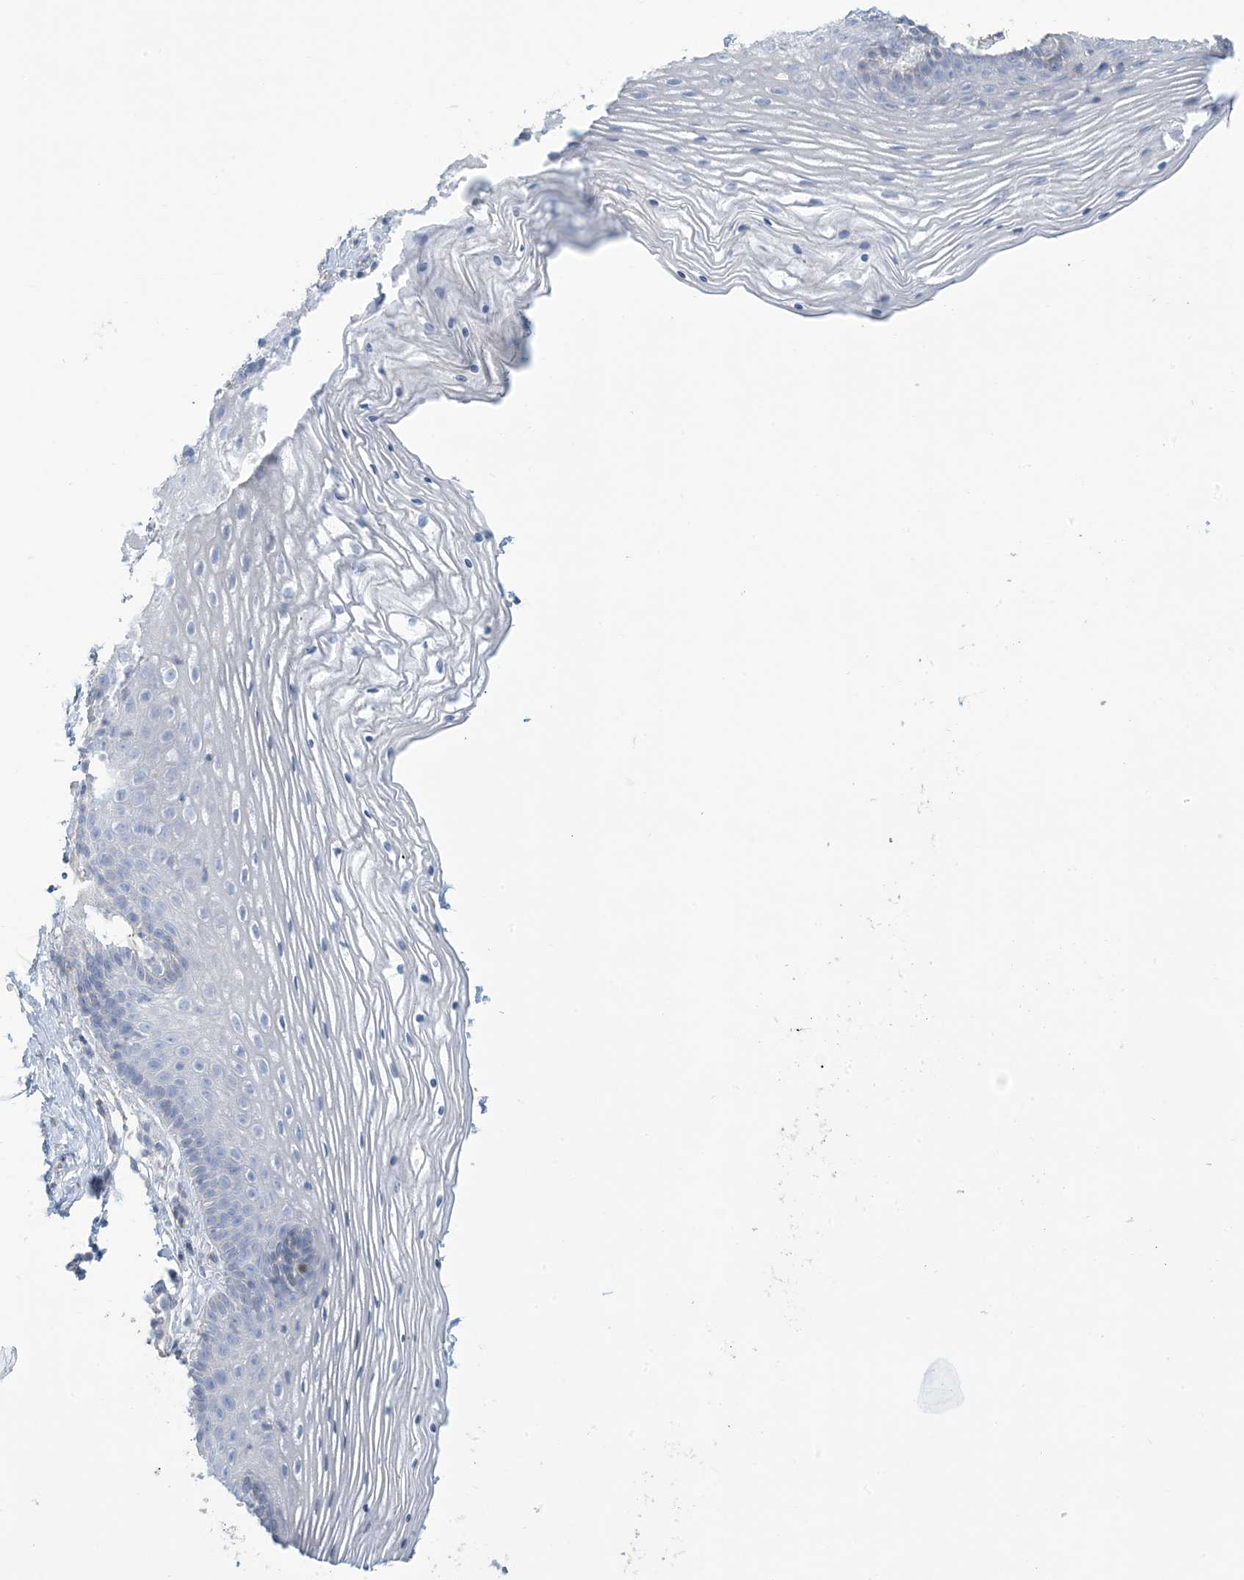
{"staining": {"intensity": "negative", "quantity": "none", "location": "none"}, "tissue": "vagina", "cell_type": "Squamous epithelial cells", "image_type": "normal", "snomed": [{"axis": "morphology", "description": "Normal tissue, NOS"}, {"axis": "topography", "description": "Vagina"}], "caption": "The immunohistochemistry micrograph has no significant positivity in squamous epithelial cells of vagina.", "gene": "MTHFD2L", "patient": {"sex": "female", "age": 32}}